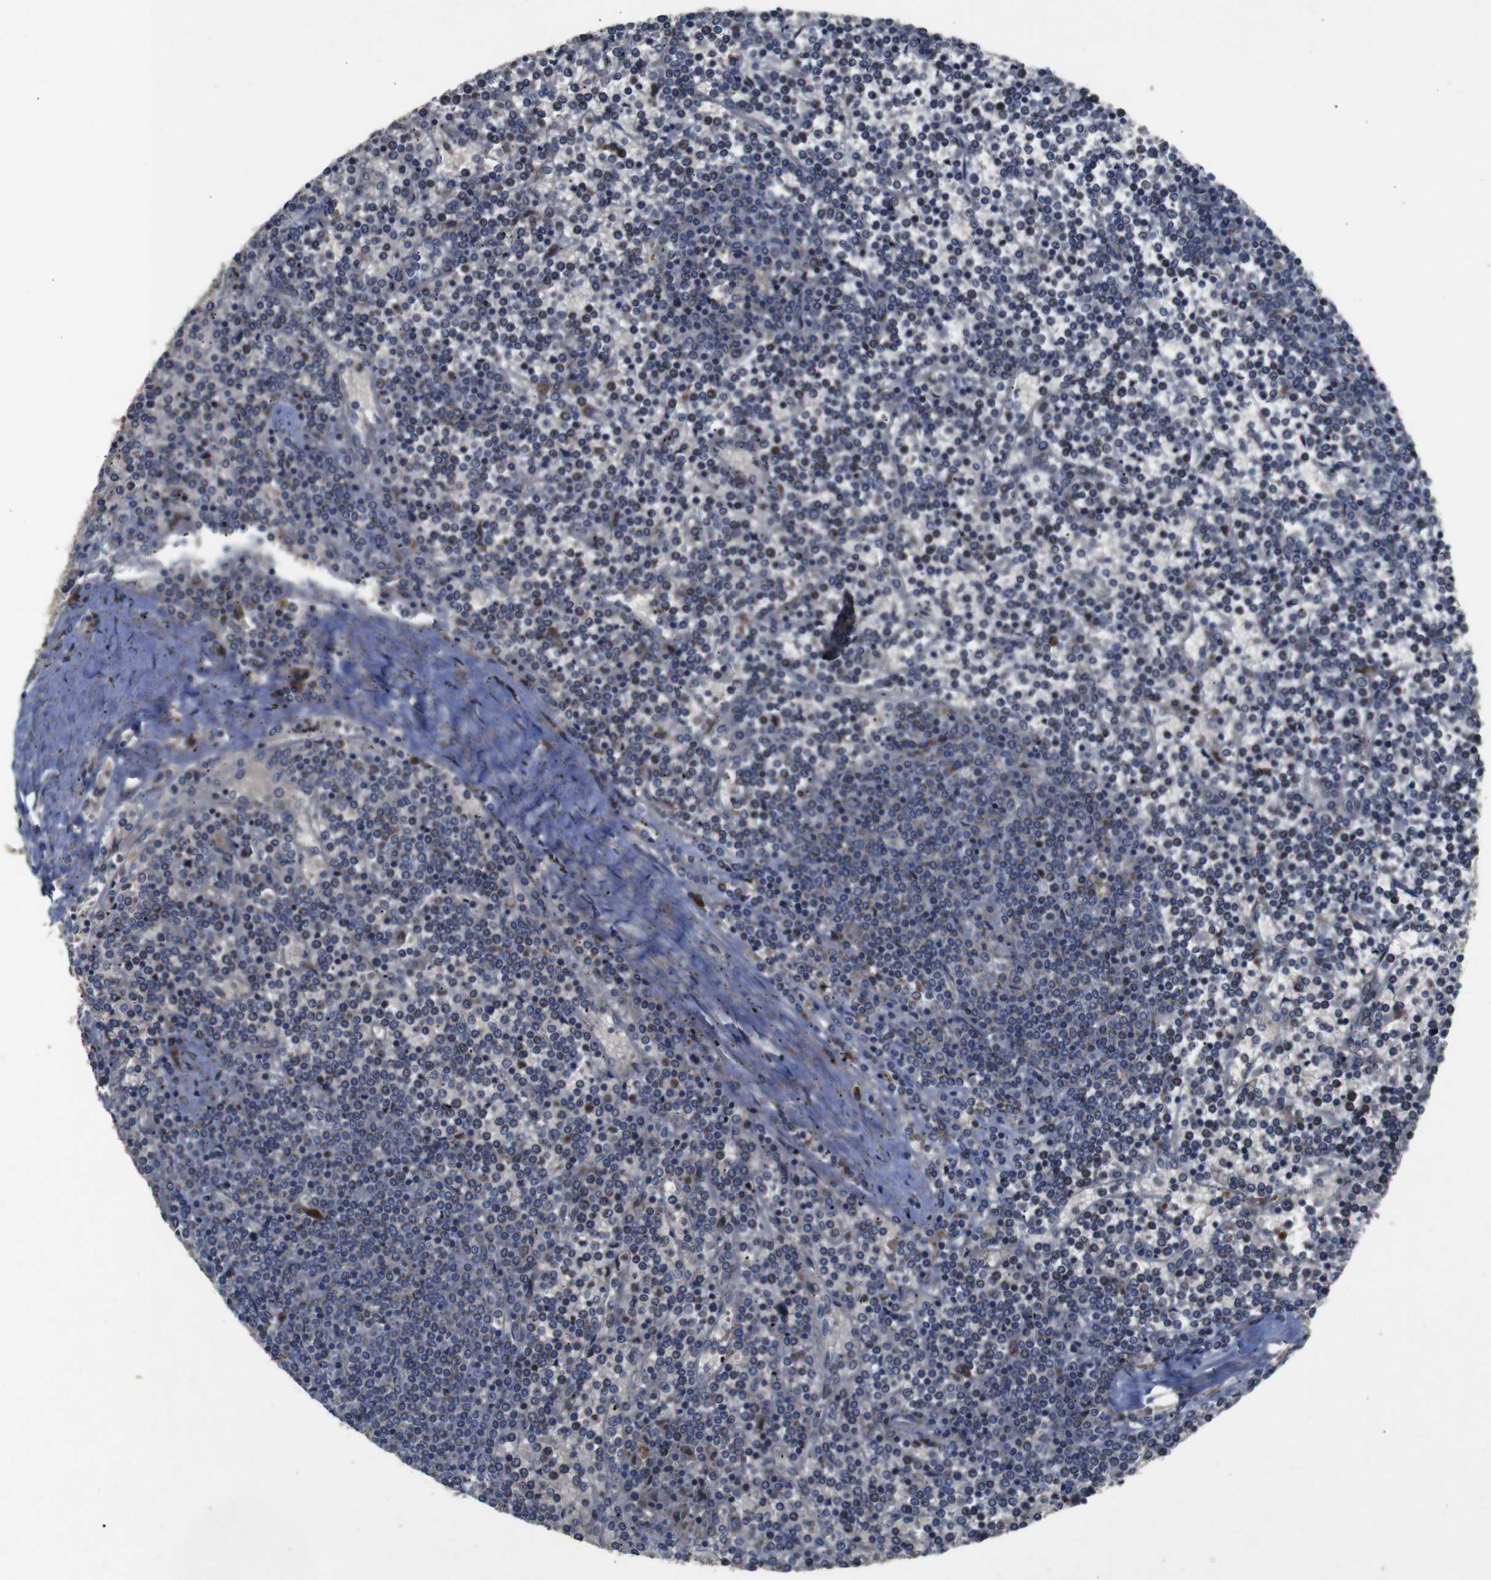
{"staining": {"intensity": "moderate", "quantity": "<25%", "location": "cytoplasmic/membranous"}, "tissue": "lymphoma", "cell_type": "Tumor cells", "image_type": "cancer", "snomed": [{"axis": "morphology", "description": "Malignant lymphoma, non-Hodgkin's type, Low grade"}, {"axis": "topography", "description": "Spleen"}], "caption": "DAB (3,3'-diaminobenzidine) immunohistochemical staining of human lymphoma displays moderate cytoplasmic/membranous protein positivity in about <25% of tumor cells. (DAB IHC, brown staining for protein, blue staining for nuclei).", "gene": "CHST10", "patient": {"sex": "female", "age": 19}}